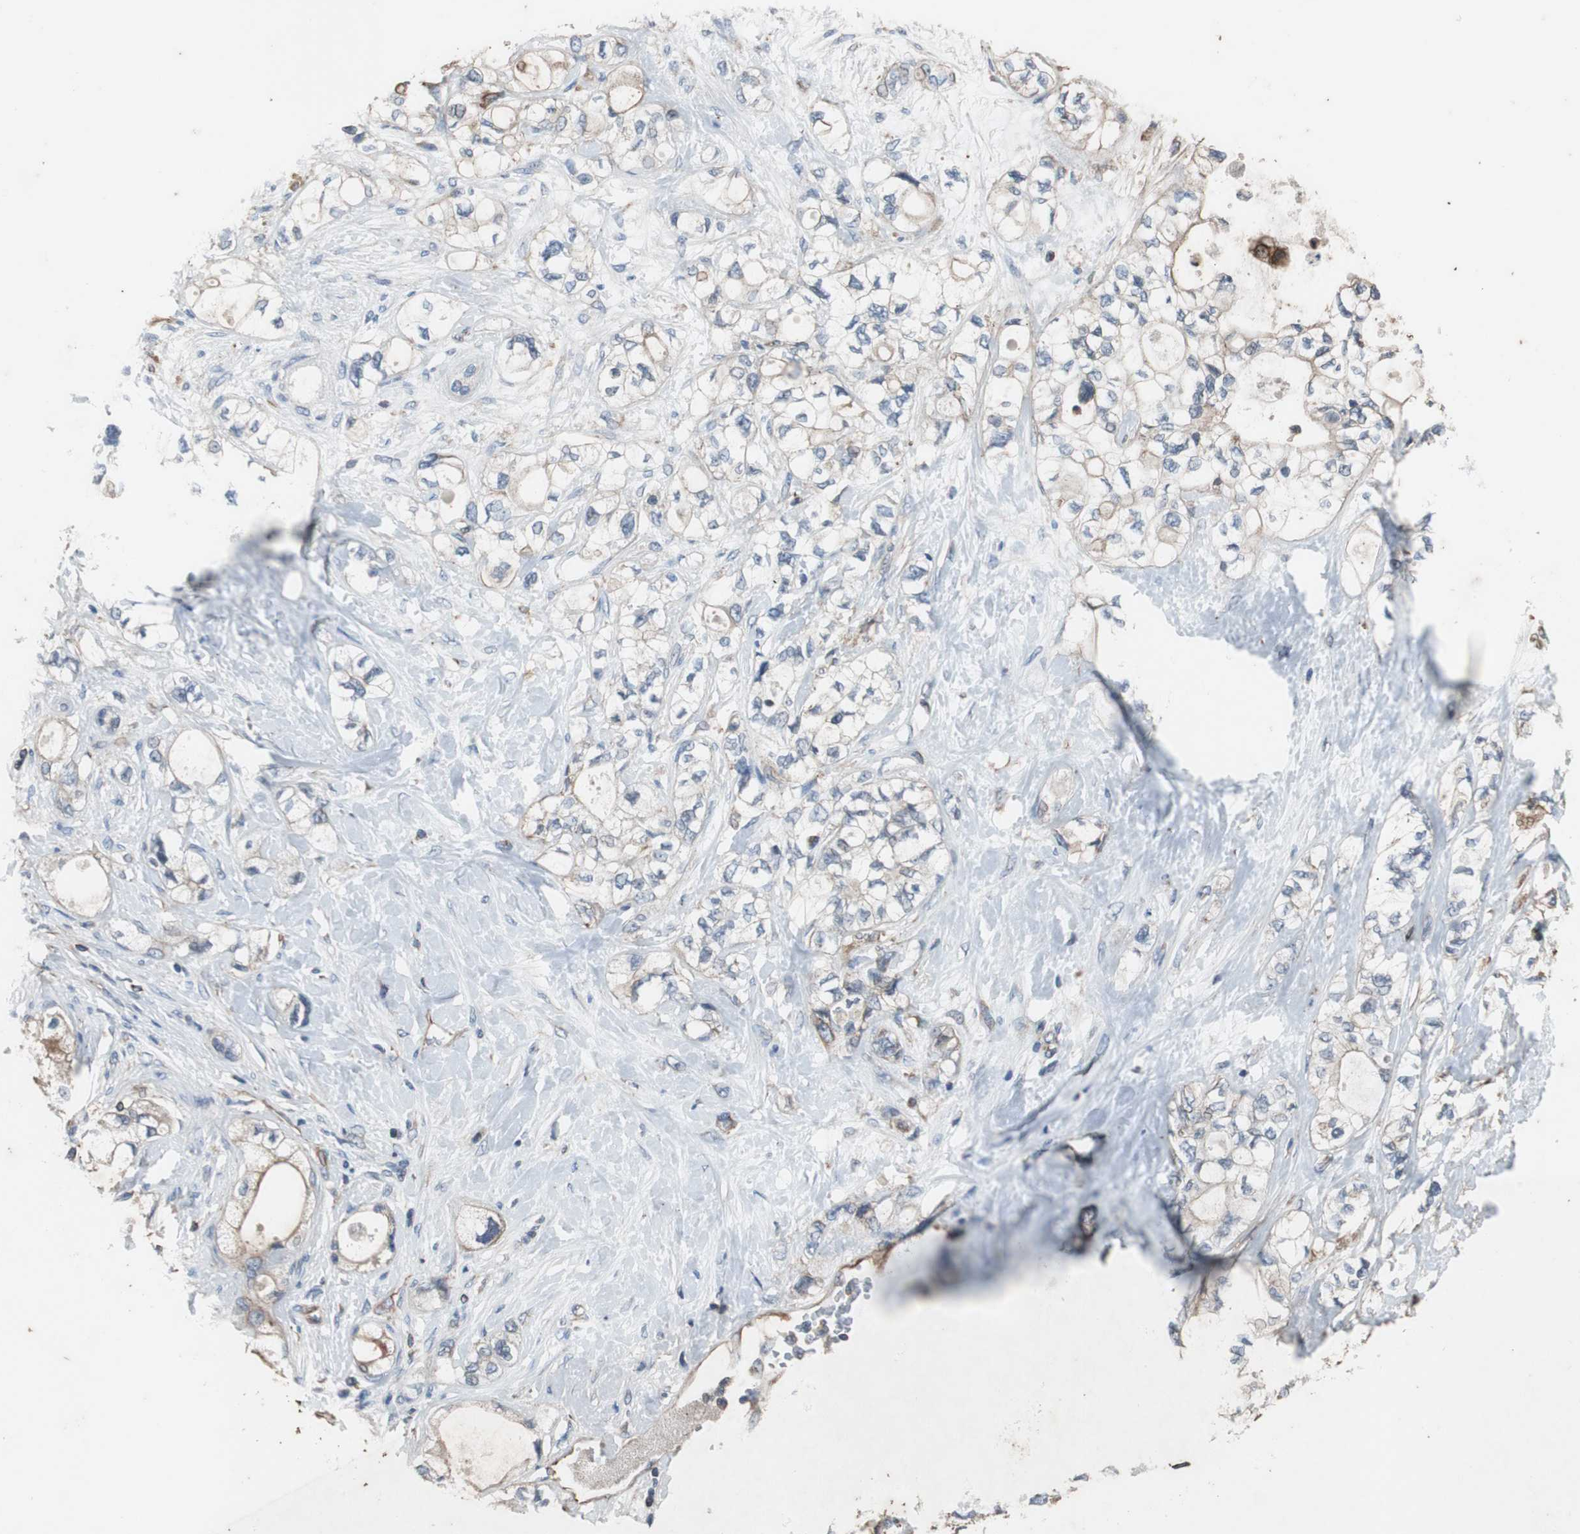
{"staining": {"intensity": "weak", "quantity": "<25%", "location": "cytoplasmic/membranous"}, "tissue": "pancreatic cancer", "cell_type": "Tumor cells", "image_type": "cancer", "snomed": [{"axis": "morphology", "description": "Adenocarcinoma, NOS"}, {"axis": "topography", "description": "Pancreas"}], "caption": "Pancreatic cancer was stained to show a protein in brown. There is no significant positivity in tumor cells.", "gene": "ACTR3", "patient": {"sex": "male", "age": 70}}